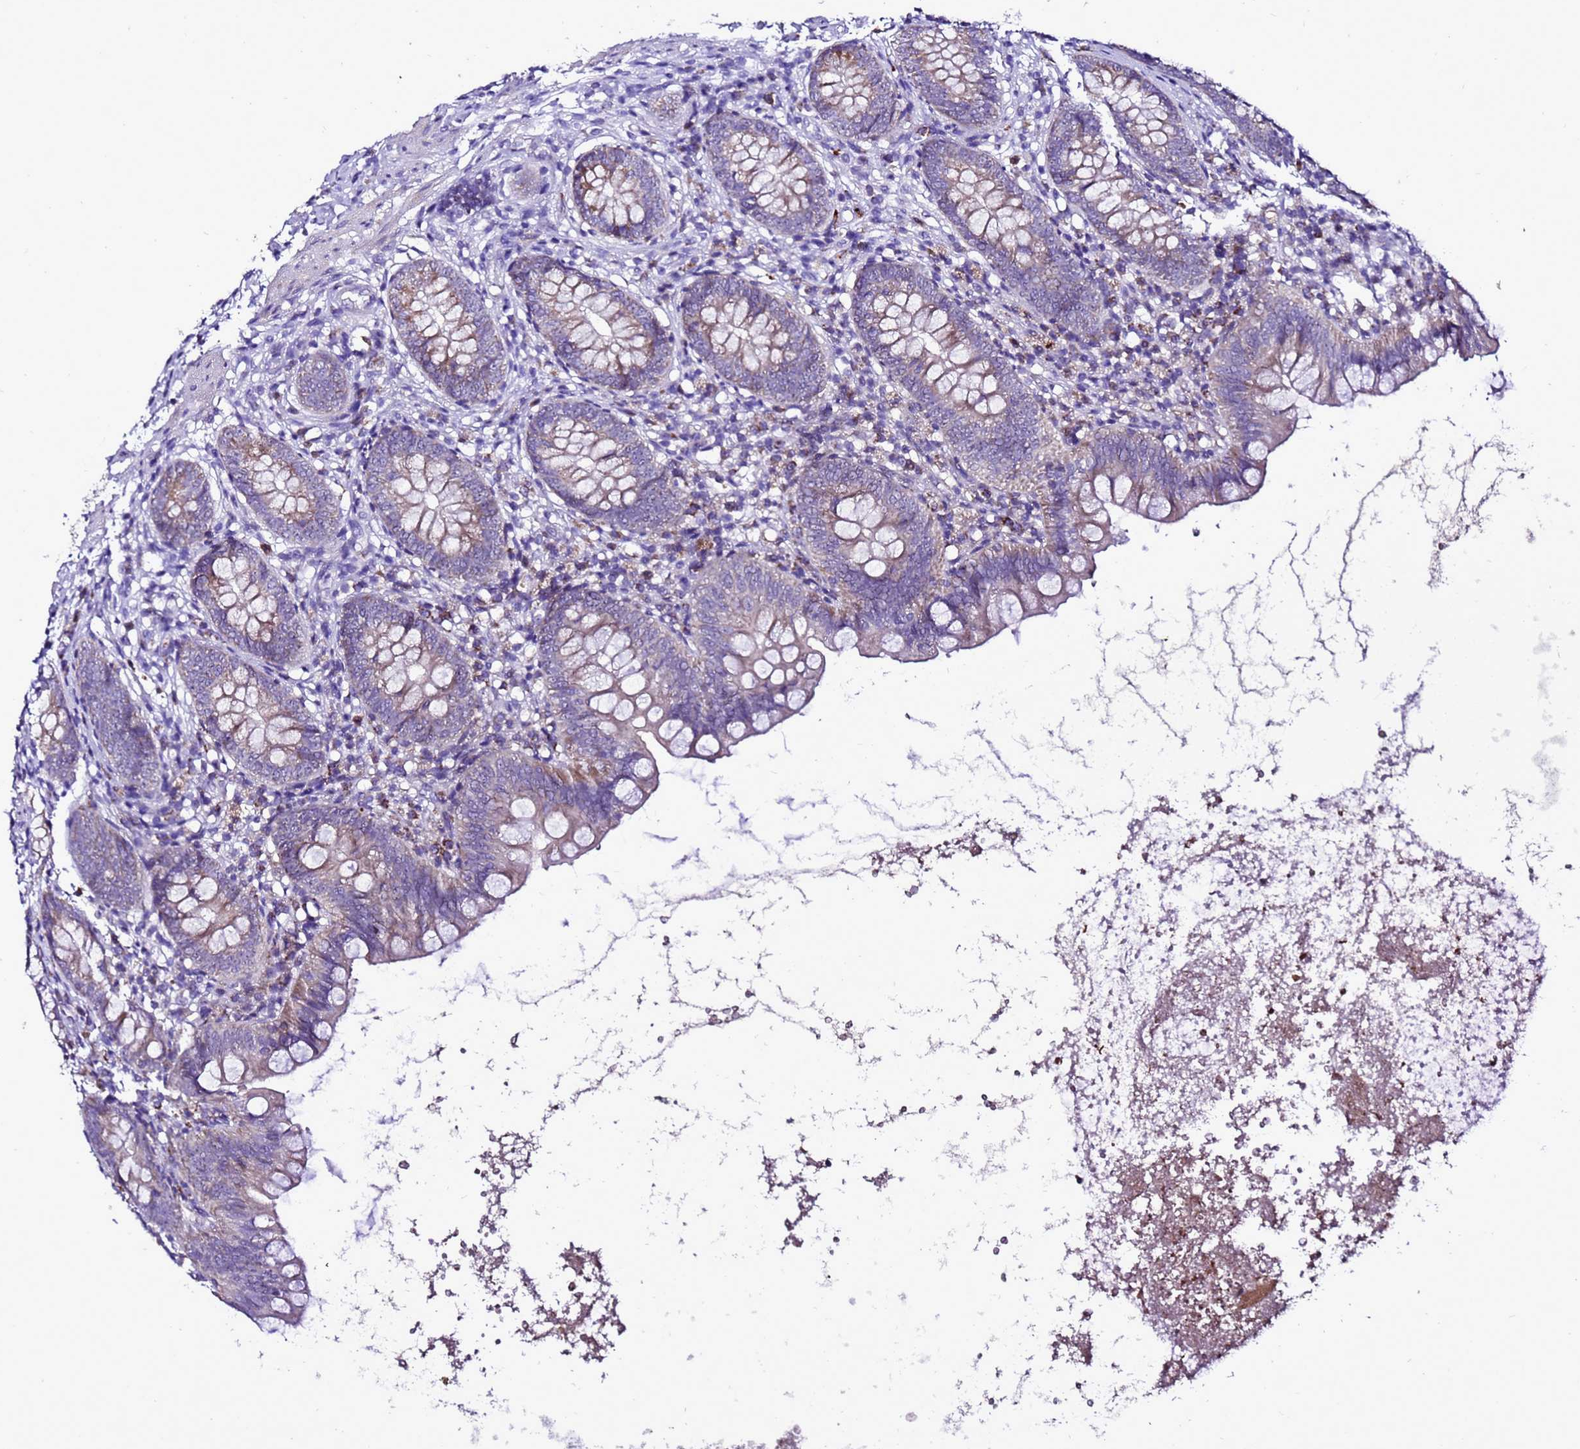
{"staining": {"intensity": "moderate", "quantity": "25%-75%", "location": "cytoplasmic/membranous"}, "tissue": "appendix", "cell_type": "Glandular cells", "image_type": "normal", "snomed": [{"axis": "morphology", "description": "Normal tissue, NOS"}, {"axis": "topography", "description": "Appendix"}], "caption": "Immunohistochemical staining of unremarkable human appendix exhibits moderate cytoplasmic/membranous protein positivity in about 25%-75% of glandular cells.", "gene": "DPH6", "patient": {"sex": "female", "age": 62}}